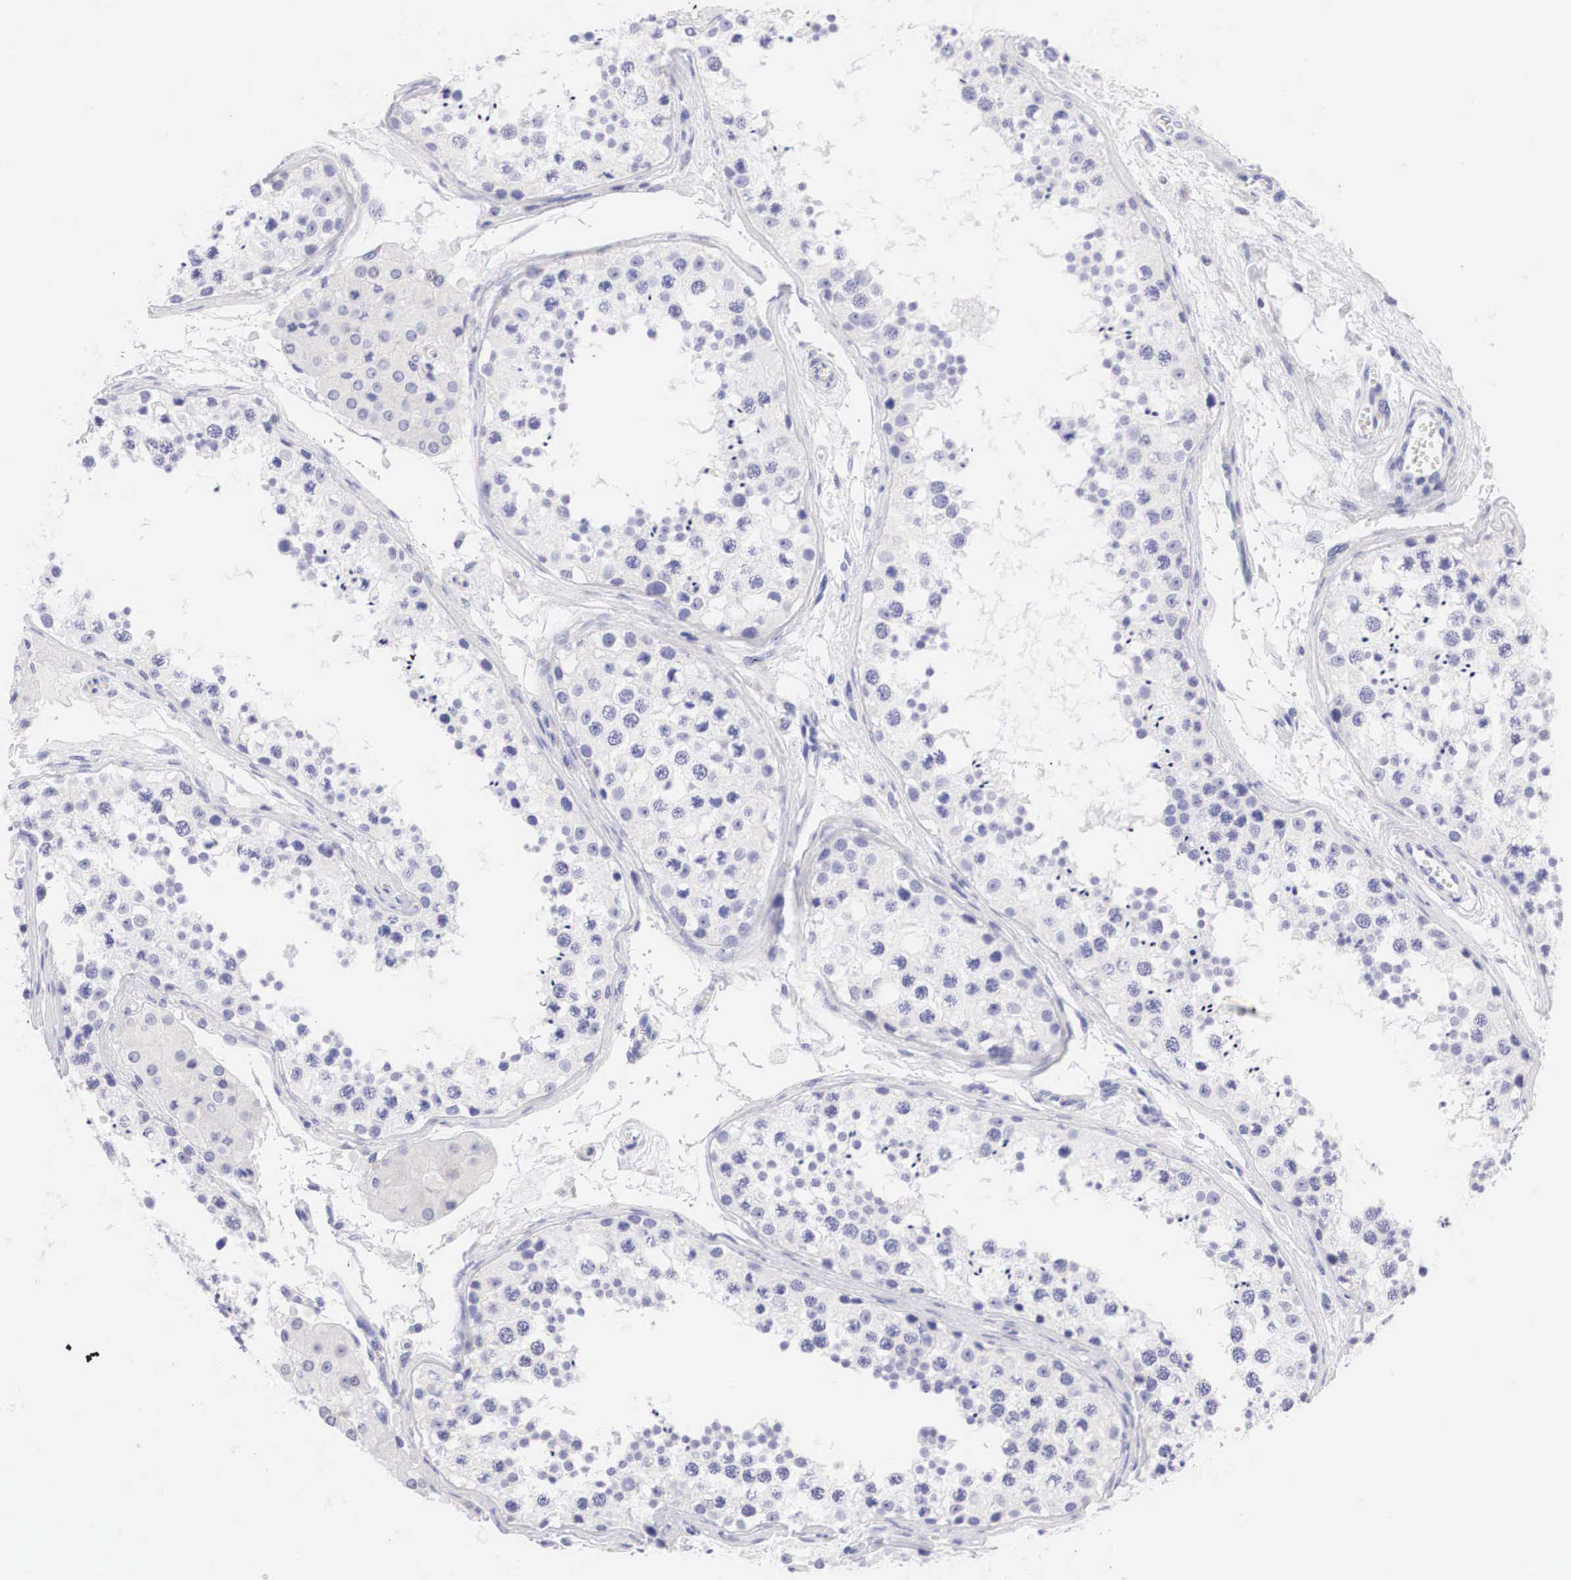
{"staining": {"intensity": "negative", "quantity": "none", "location": "none"}, "tissue": "testis", "cell_type": "Cells in seminiferous ducts", "image_type": "normal", "snomed": [{"axis": "morphology", "description": "Normal tissue, NOS"}, {"axis": "topography", "description": "Testis"}], "caption": "Cells in seminiferous ducts show no significant staining in benign testis.", "gene": "TYR", "patient": {"sex": "male", "age": 57}}